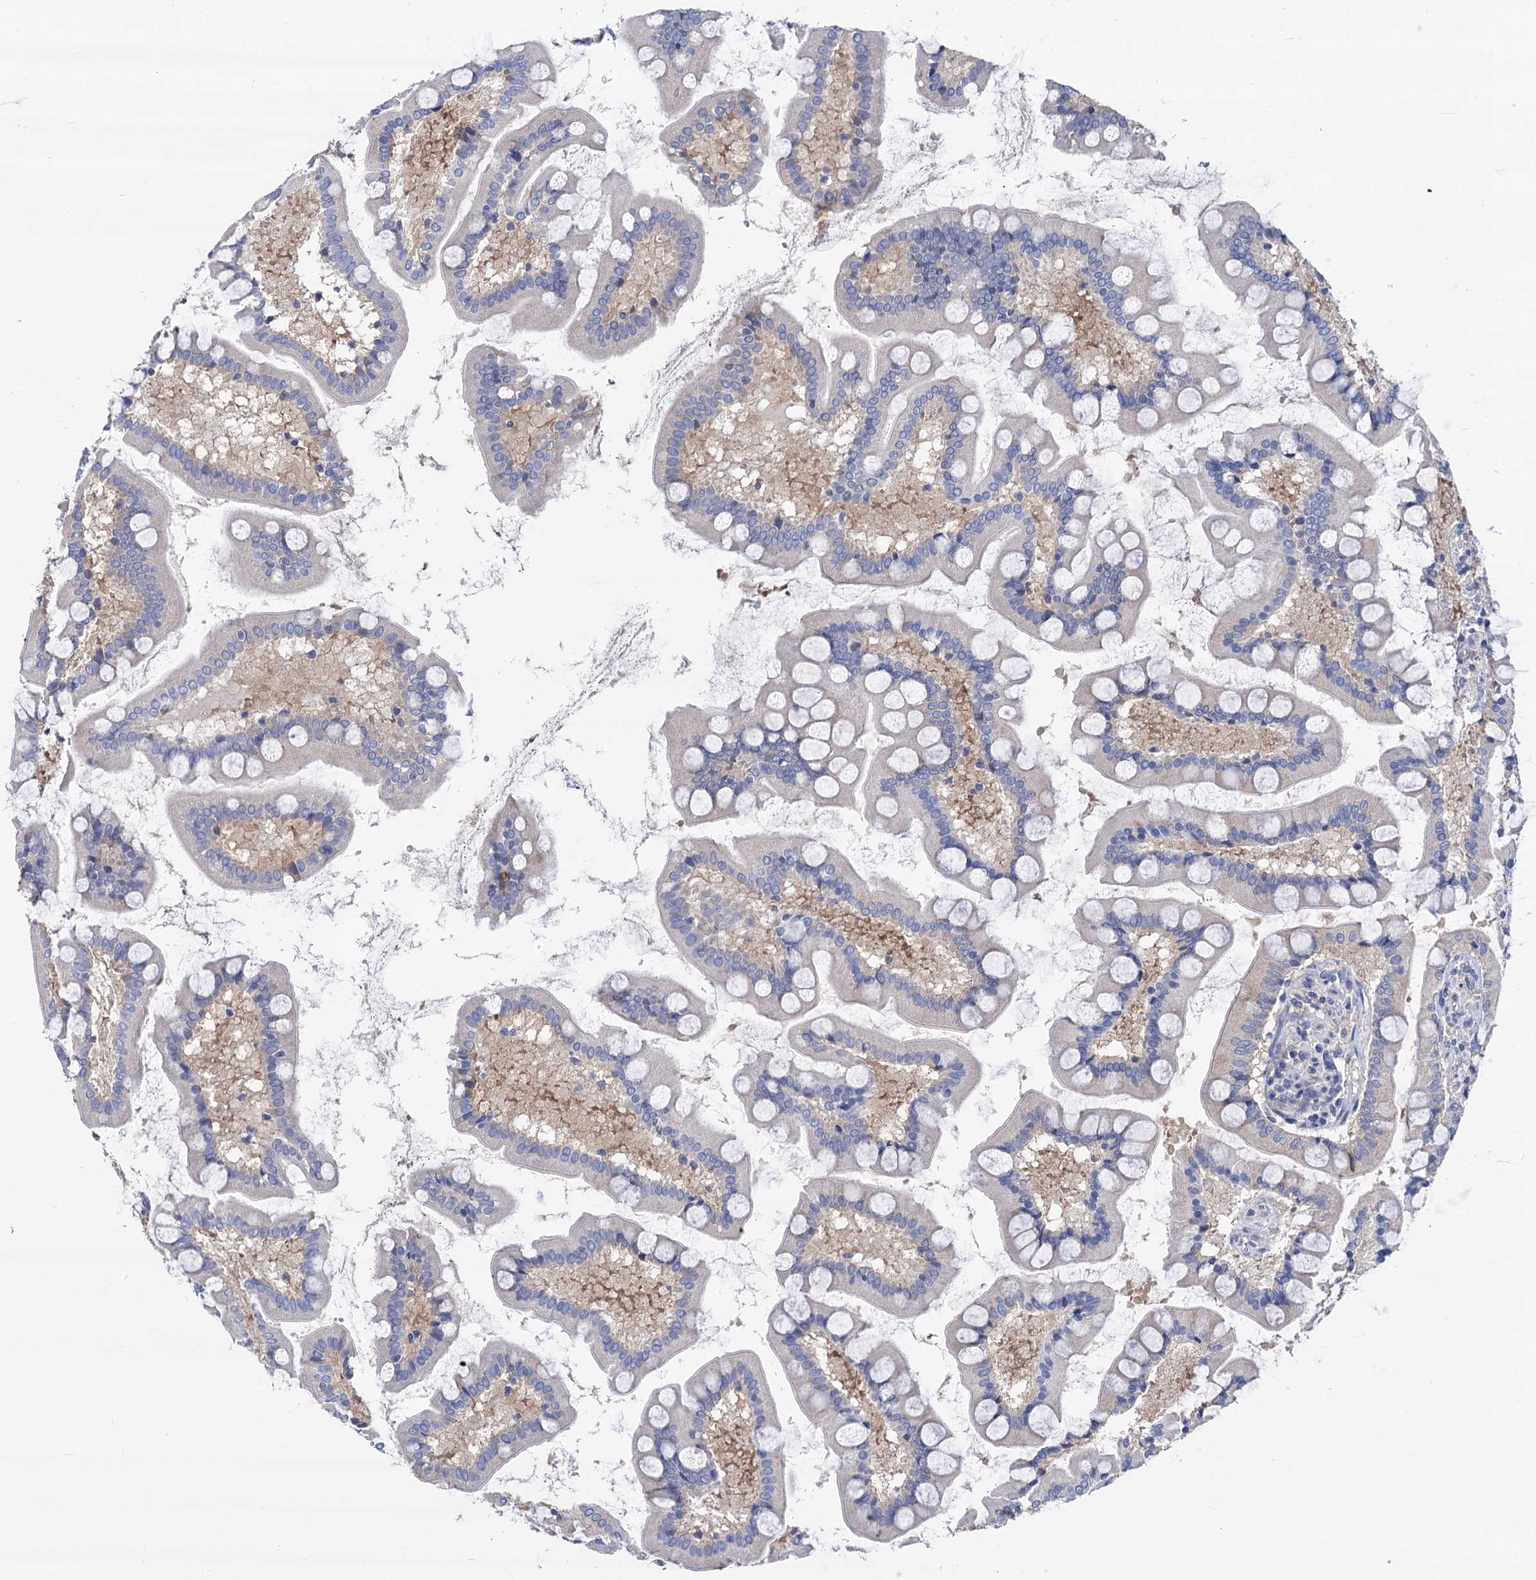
{"staining": {"intensity": "negative", "quantity": "none", "location": "none"}, "tissue": "small intestine", "cell_type": "Glandular cells", "image_type": "normal", "snomed": [{"axis": "morphology", "description": "Normal tissue, NOS"}, {"axis": "topography", "description": "Small intestine"}], "caption": "A histopathology image of small intestine stained for a protein shows no brown staining in glandular cells.", "gene": "ZNRD2", "patient": {"sex": "male", "age": 41}}